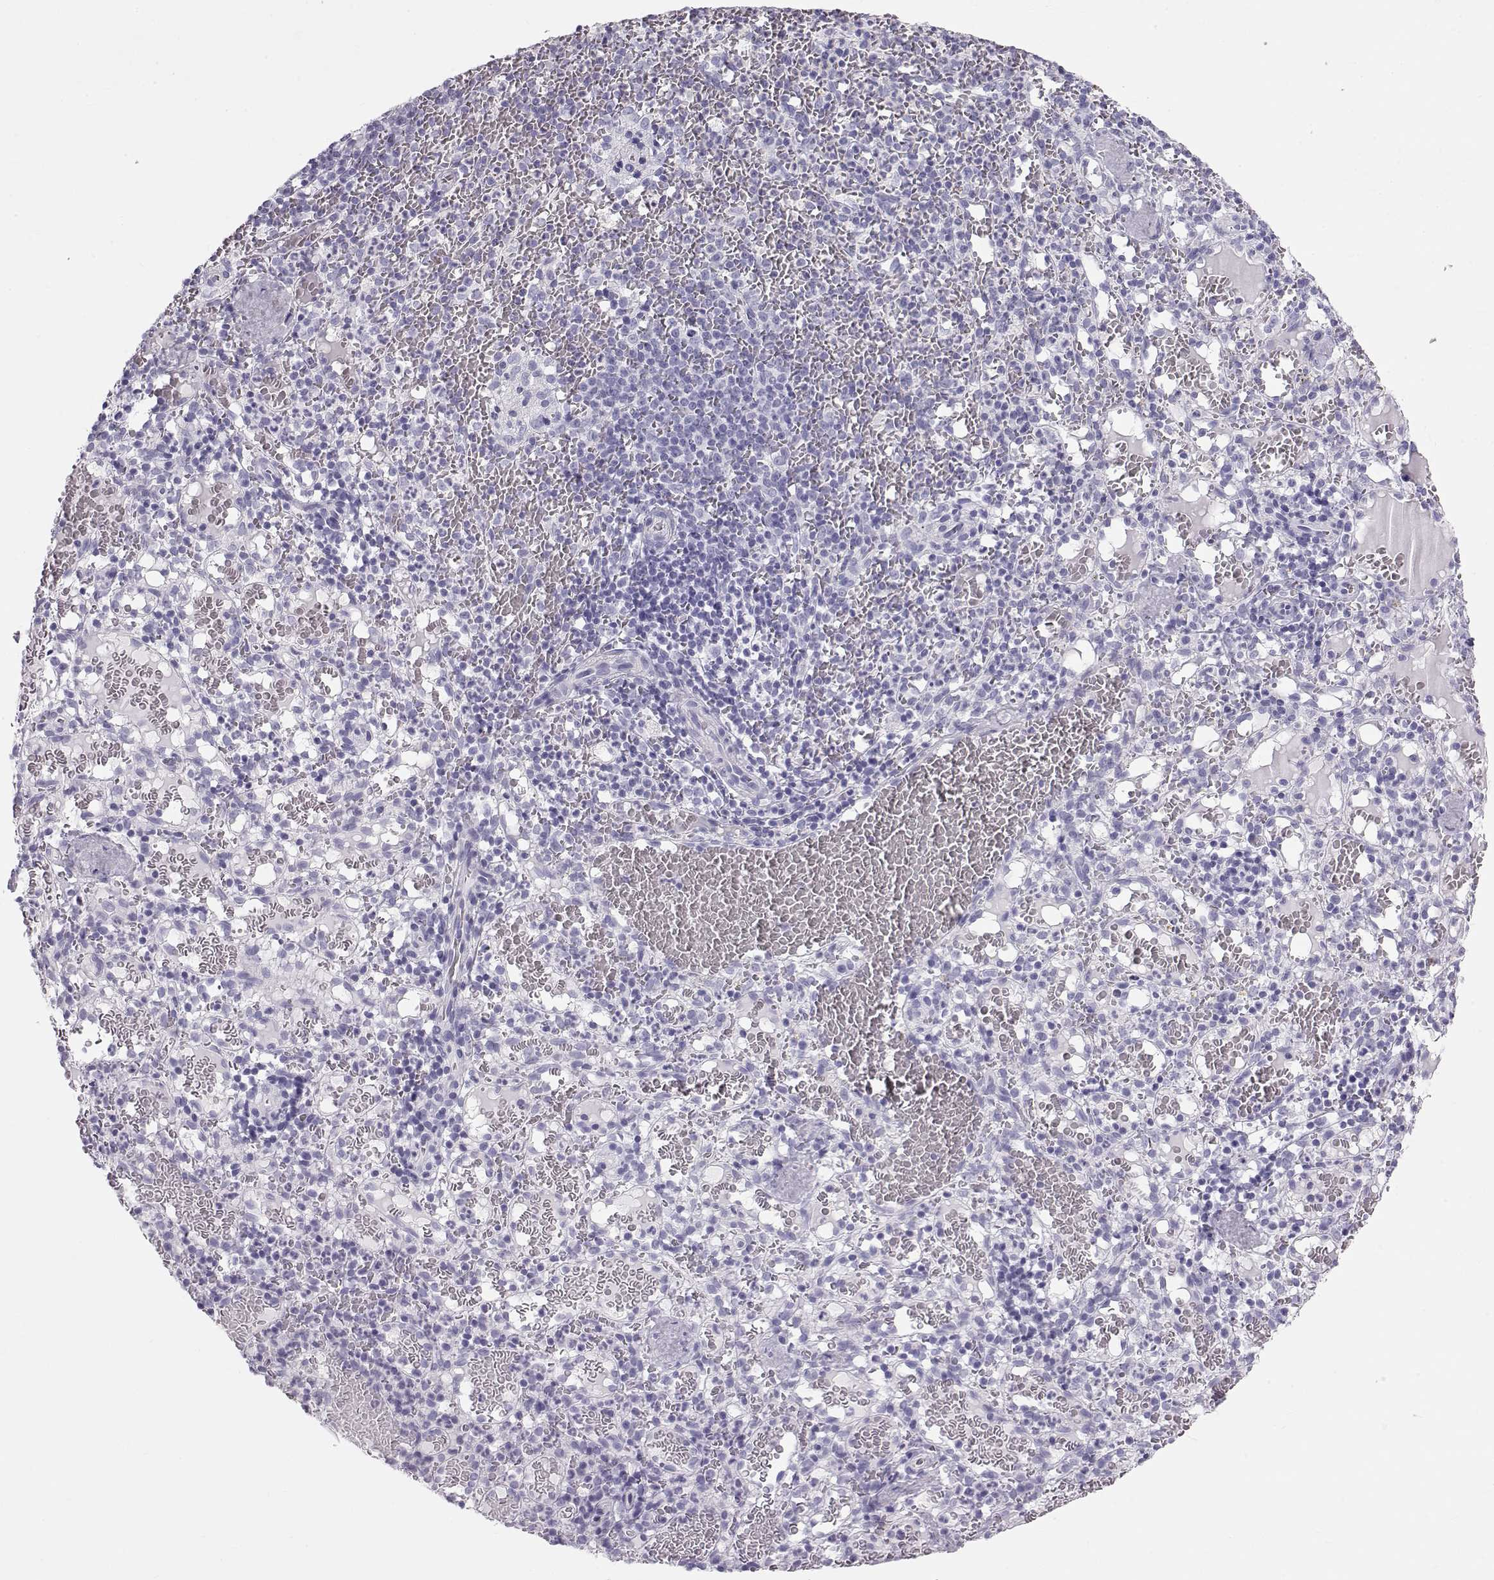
{"staining": {"intensity": "negative", "quantity": "none", "location": "none"}, "tissue": "spleen", "cell_type": "Cells in red pulp", "image_type": "normal", "snomed": [{"axis": "morphology", "description": "Normal tissue, NOS"}, {"axis": "topography", "description": "Spleen"}], "caption": "Immunohistochemical staining of benign spleen reveals no significant expression in cells in red pulp.", "gene": "RD3", "patient": {"sex": "male", "age": 11}}